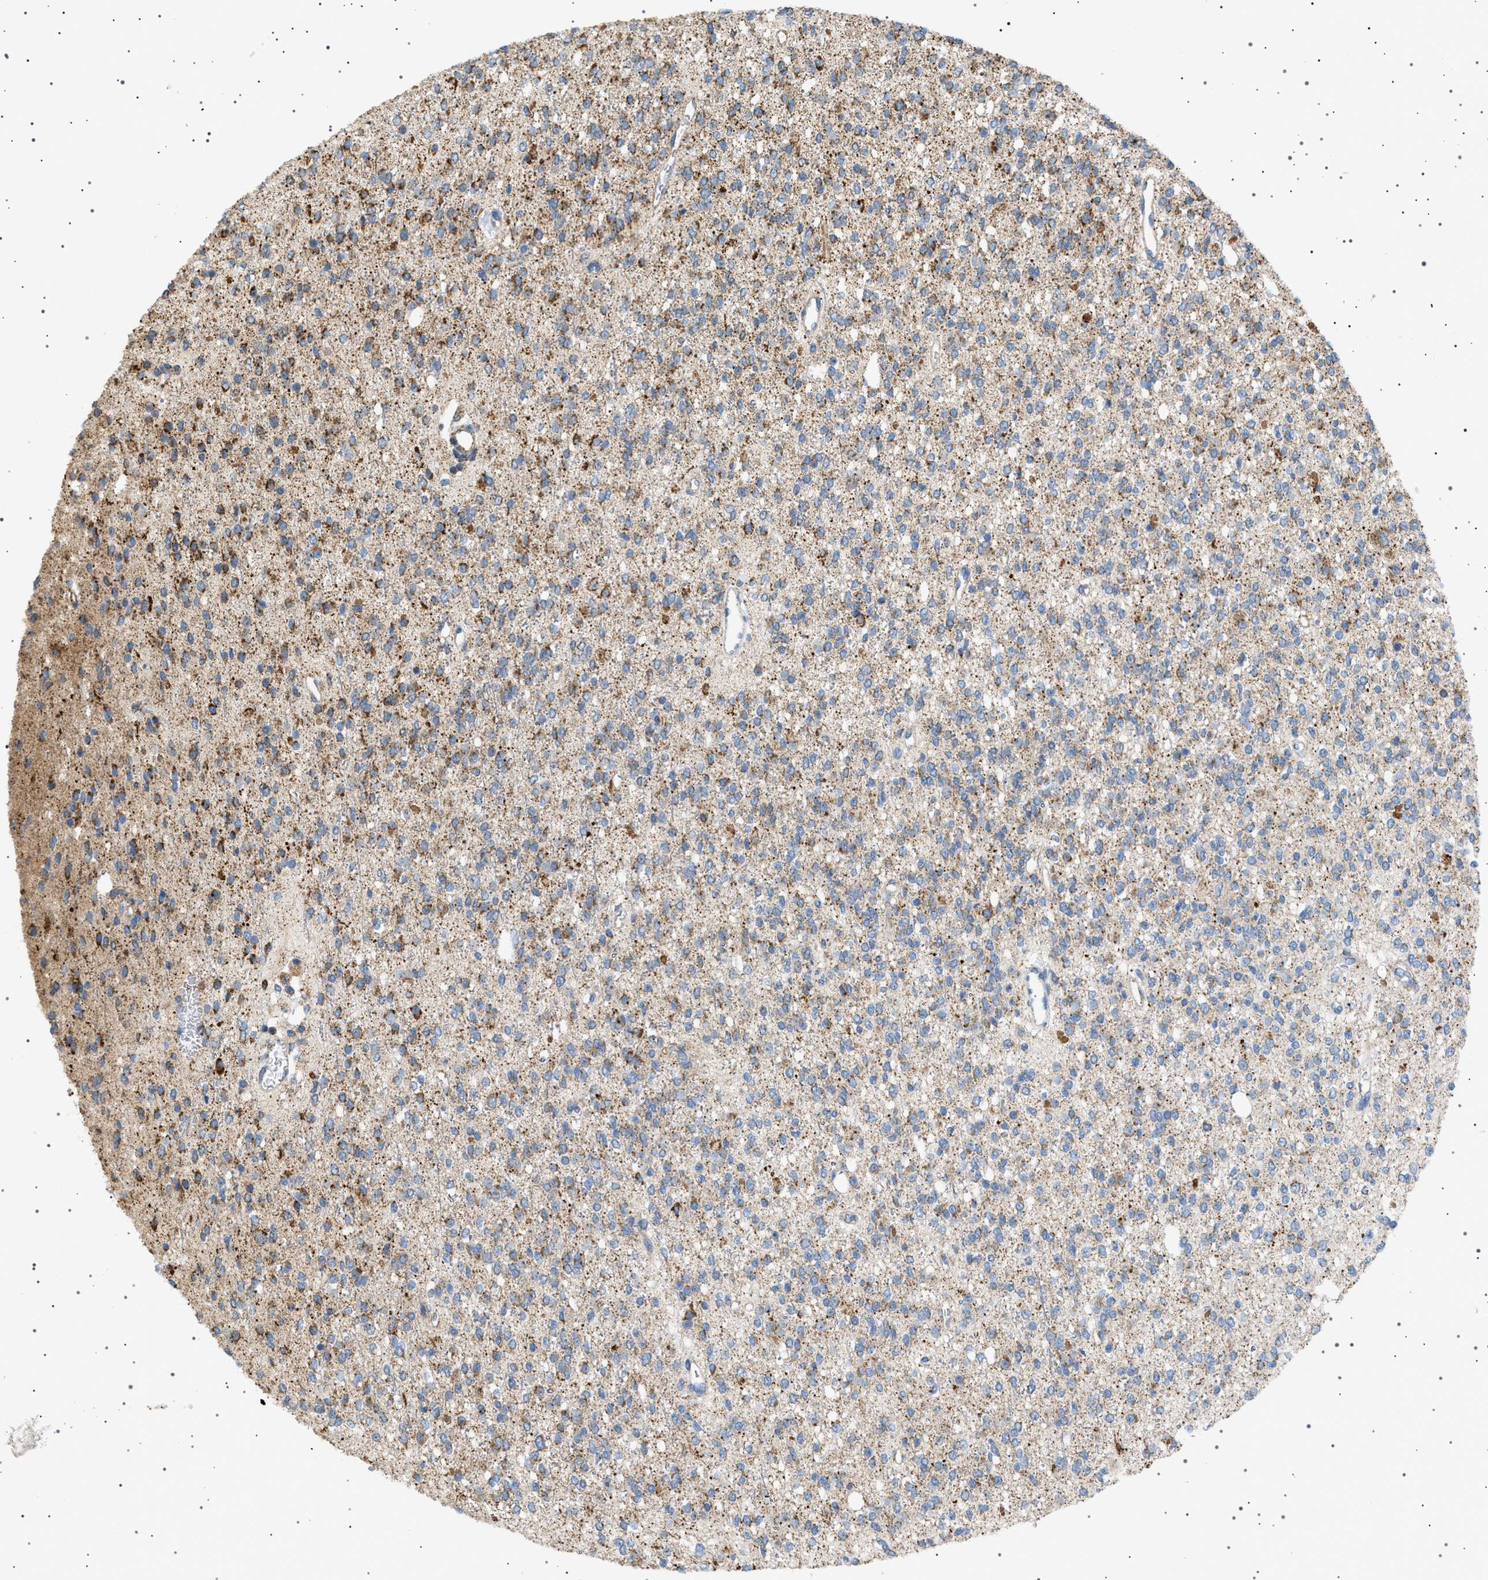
{"staining": {"intensity": "moderate", "quantity": "25%-75%", "location": "cytoplasmic/membranous"}, "tissue": "glioma", "cell_type": "Tumor cells", "image_type": "cancer", "snomed": [{"axis": "morphology", "description": "Glioma, malignant, High grade"}, {"axis": "topography", "description": "Brain"}], "caption": "An immunohistochemistry (IHC) histopathology image of neoplastic tissue is shown. Protein staining in brown shows moderate cytoplasmic/membranous positivity in malignant glioma (high-grade) within tumor cells.", "gene": "UBXN8", "patient": {"sex": "male", "age": 34}}